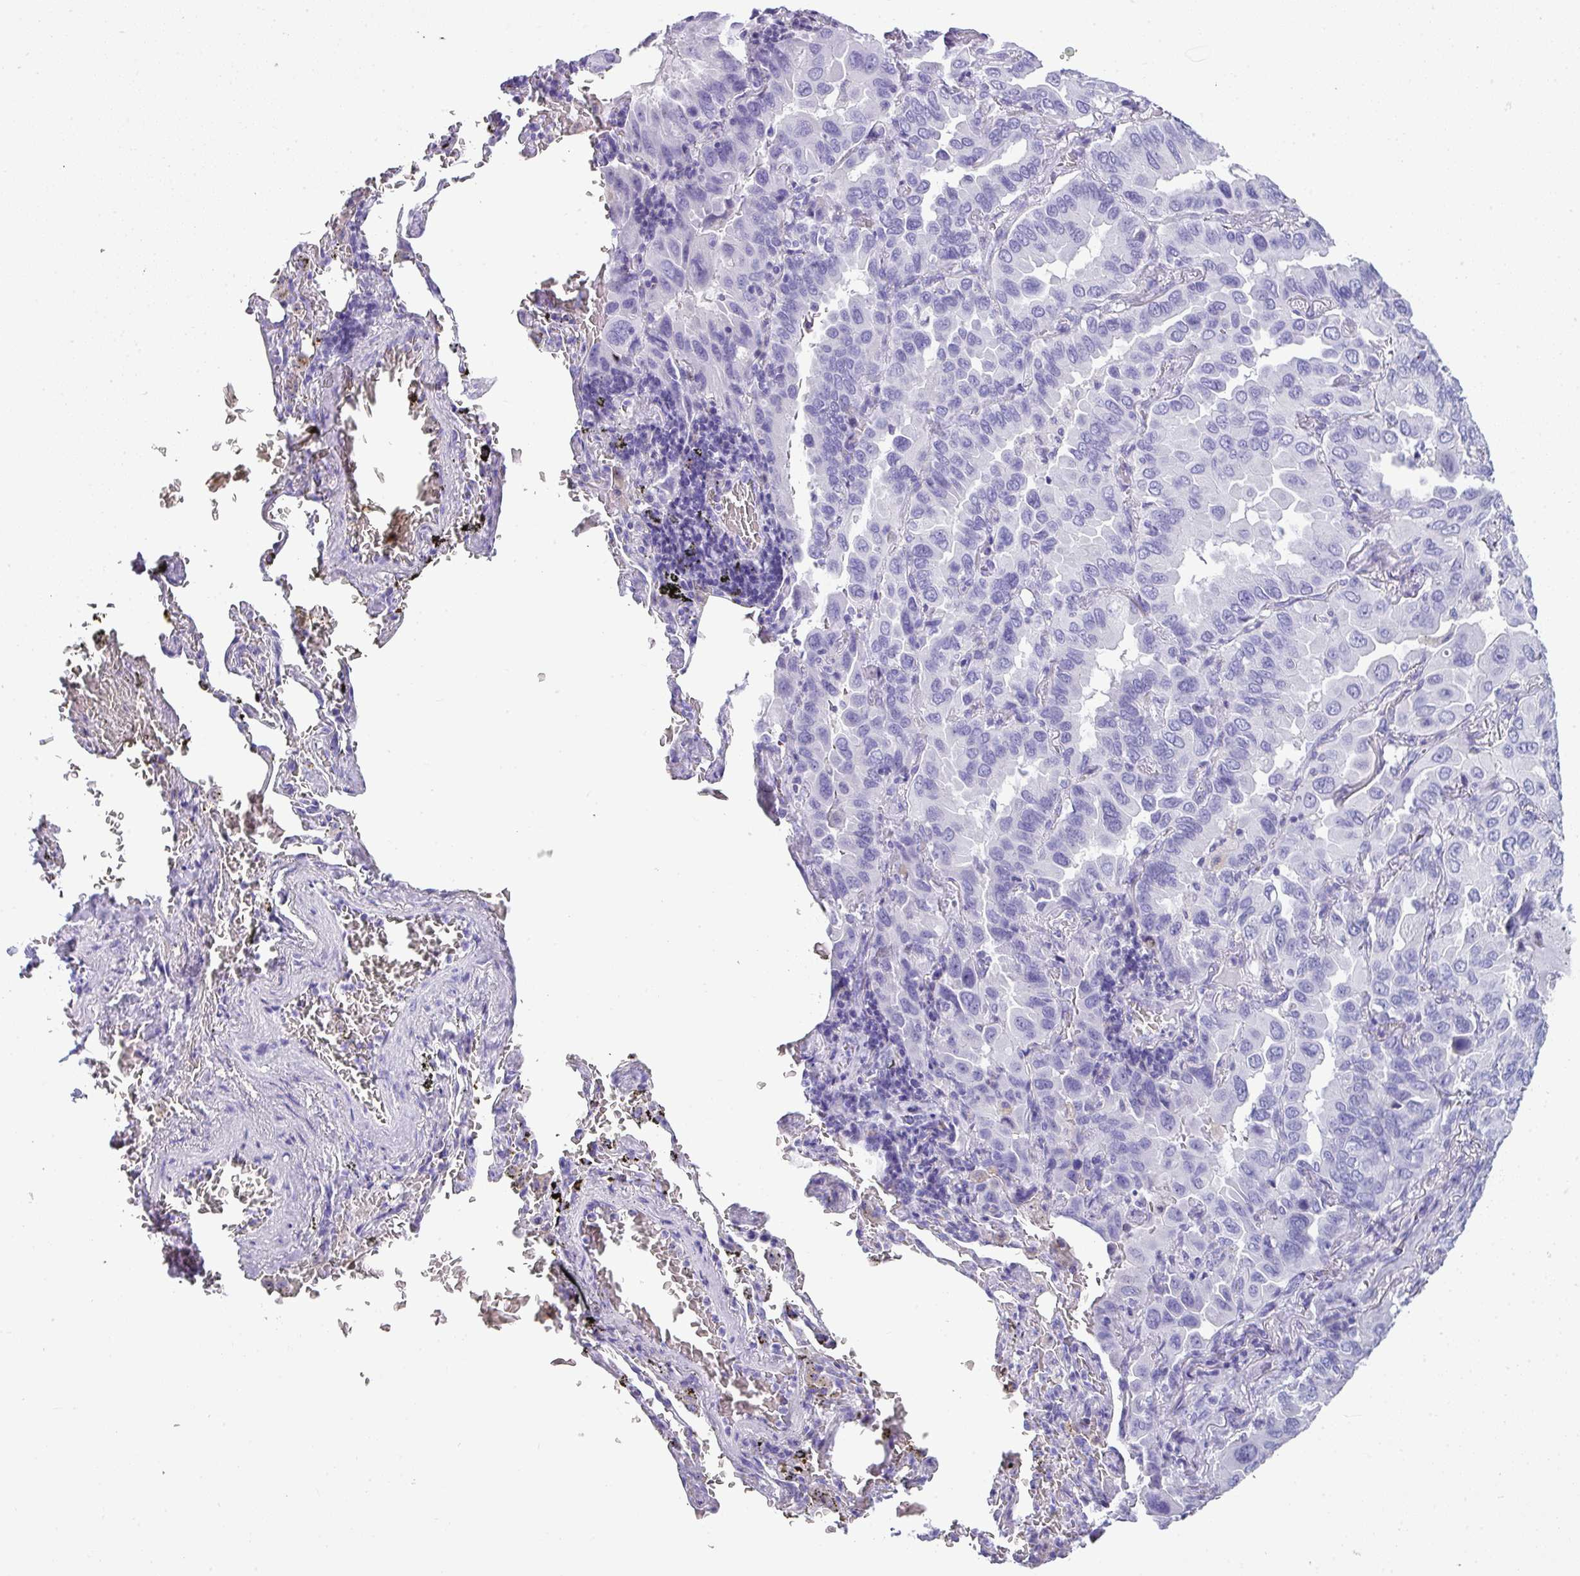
{"staining": {"intensity": "negative", "quantity": "none", "location": "none"}, "tissue": "lung cancer", "cell_type": "Tumor cells", "image_type": "cancer", "snomed": [{"axis": "morphology", "description": "Adenocarcinoma, NOS"}, {"axis": "topography", "description": "Lung"}], "caption": "Photomicrograph shows no significant protein expression in tumor cells of lung adenocarcinoma.", "gene": "ZNF568", "patient": {"sex": "male", "age": 64}}